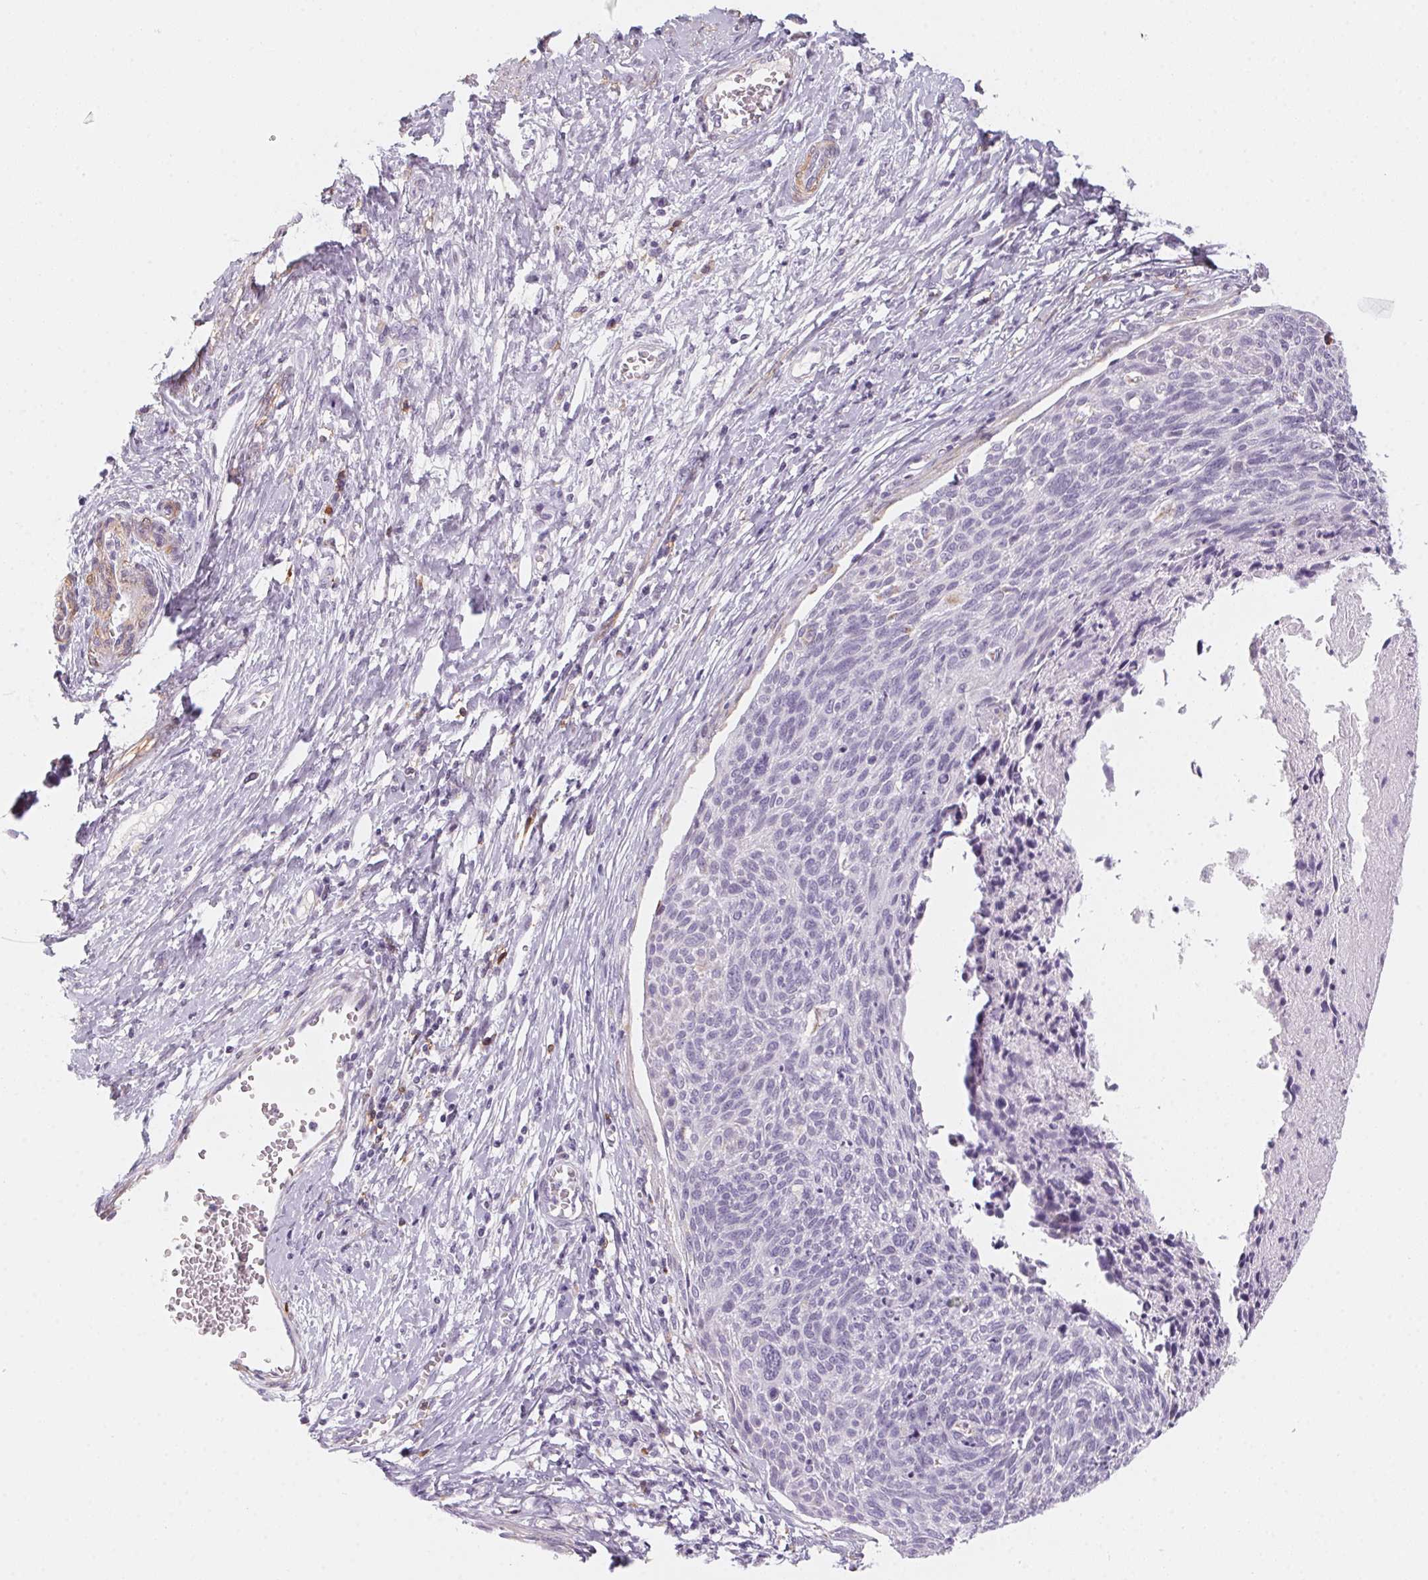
{"staining": {"intensity": "negative", "quantity": "none", "location": "none"}, "tissue": "cervical cancer", "cell_type": "Tumor cells", "image_type": "cancer", "snomed": [{"axis": "morphology", "description": "Squamous cell carcinoma, NOS"}, {"axis": "topography", "description": "Cervix"}], "caption": "High power microscopy micrograph of an IHC photomicrograph of cervical cancer (squamous cell carcinoma), revealing no significant positivity in tumor cells.", "gene": "PRPH", "patient": {"sex": "female", "age": 49}}